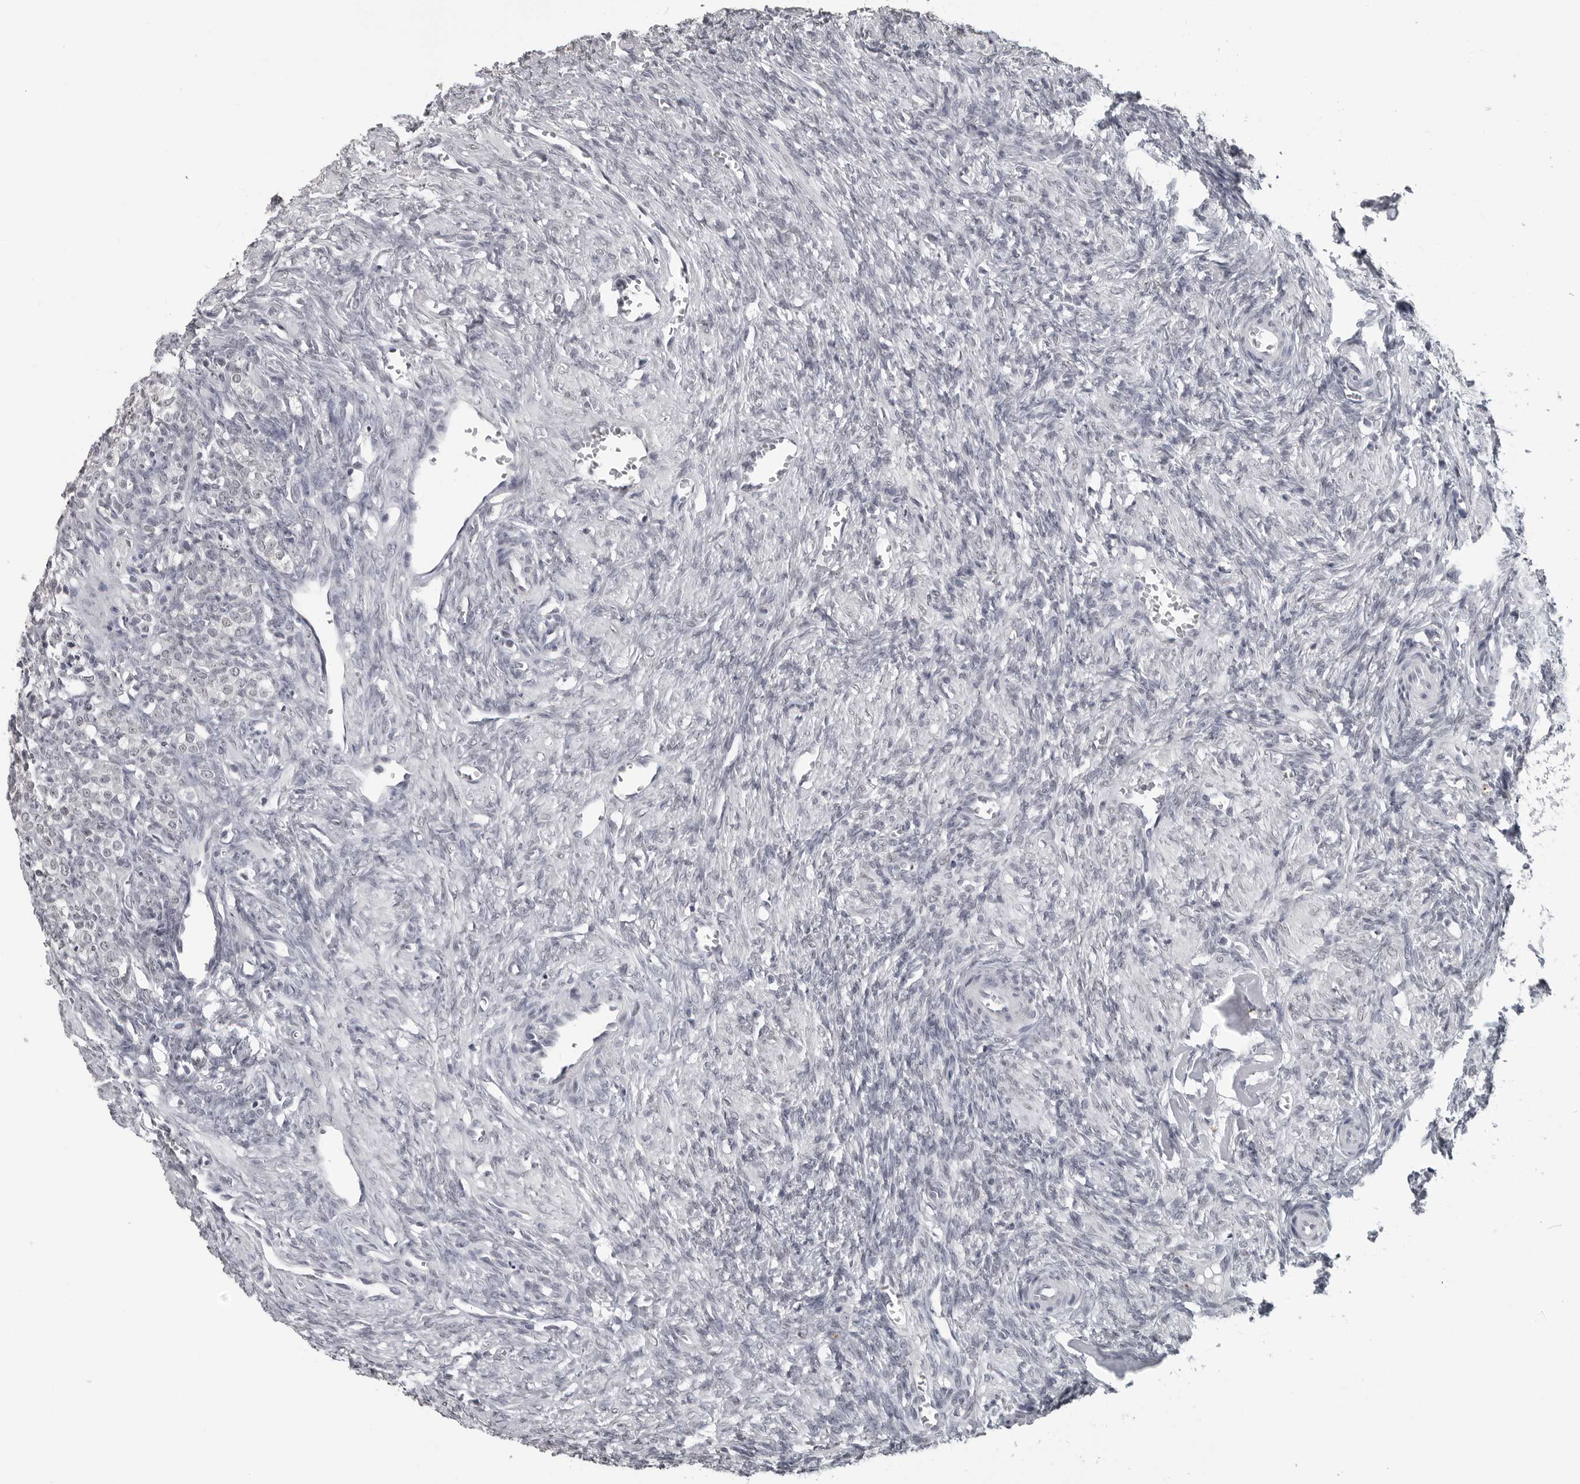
{"staining": {"intensity": "negative", "quantity": "none", "location": "none"}, "tissue": "ovary", "cell_type": "Ovarian stroma cells", "image_type": "normal", "snomed": [{"axis": "morphology", "description": "Normal tissue, NOS"}, {"axis": "topography", "description": "Ovary"}], "caption": "An immunohistochemistry (IHC) micrograph of benign ovary is shown. There is no staining in ovarian stroma cells of ovary. (DAB (3,3'-diaminobenzidine) immunohistochemistry (IHC) with hematoxylin counter stain).", "gene": "DDX54", "patient": {"sex": "female", "age": 27}}